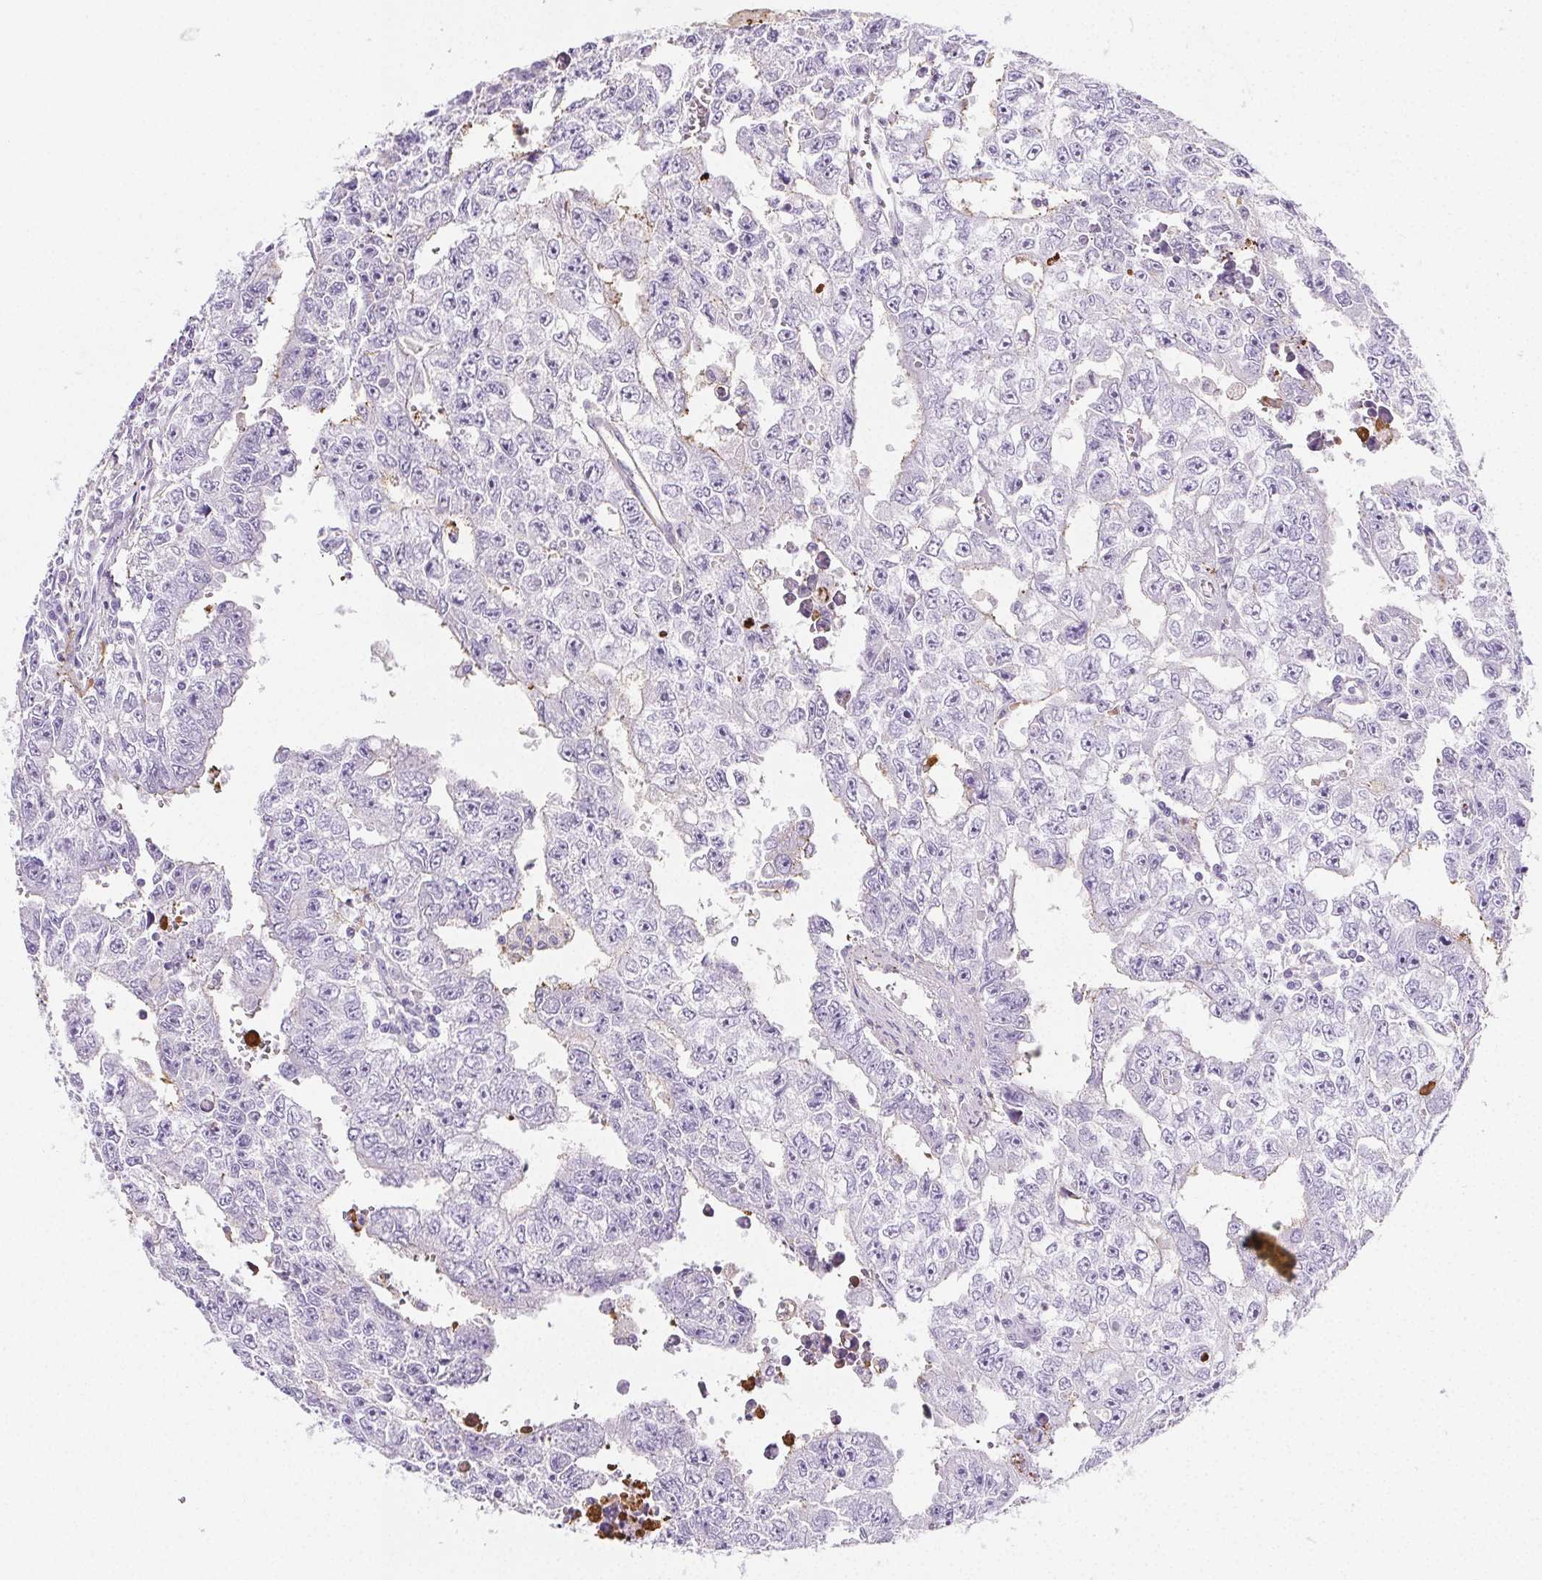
{"staining": {"intensity": "negative", "quantity": "none", "location": "none"}, "tissue": "testis cancer", "cell_type": "Tumor cells", "image_type": "cancer", "snomed": [{"axis": "morphology", "description": "Carcinoma, Embryonal, NOS"}, {"axis": "morphology", "description": "Teratoma, malignant, NOS"}, {"axis": "topography", "description": "Testis"}], "caption": "Human malignant teratoma (testis) stained for a protein using IHC exhibits no staining in tumor cells.", "gene": "VTN", "patient": {"sex": "male", "age": 24}}